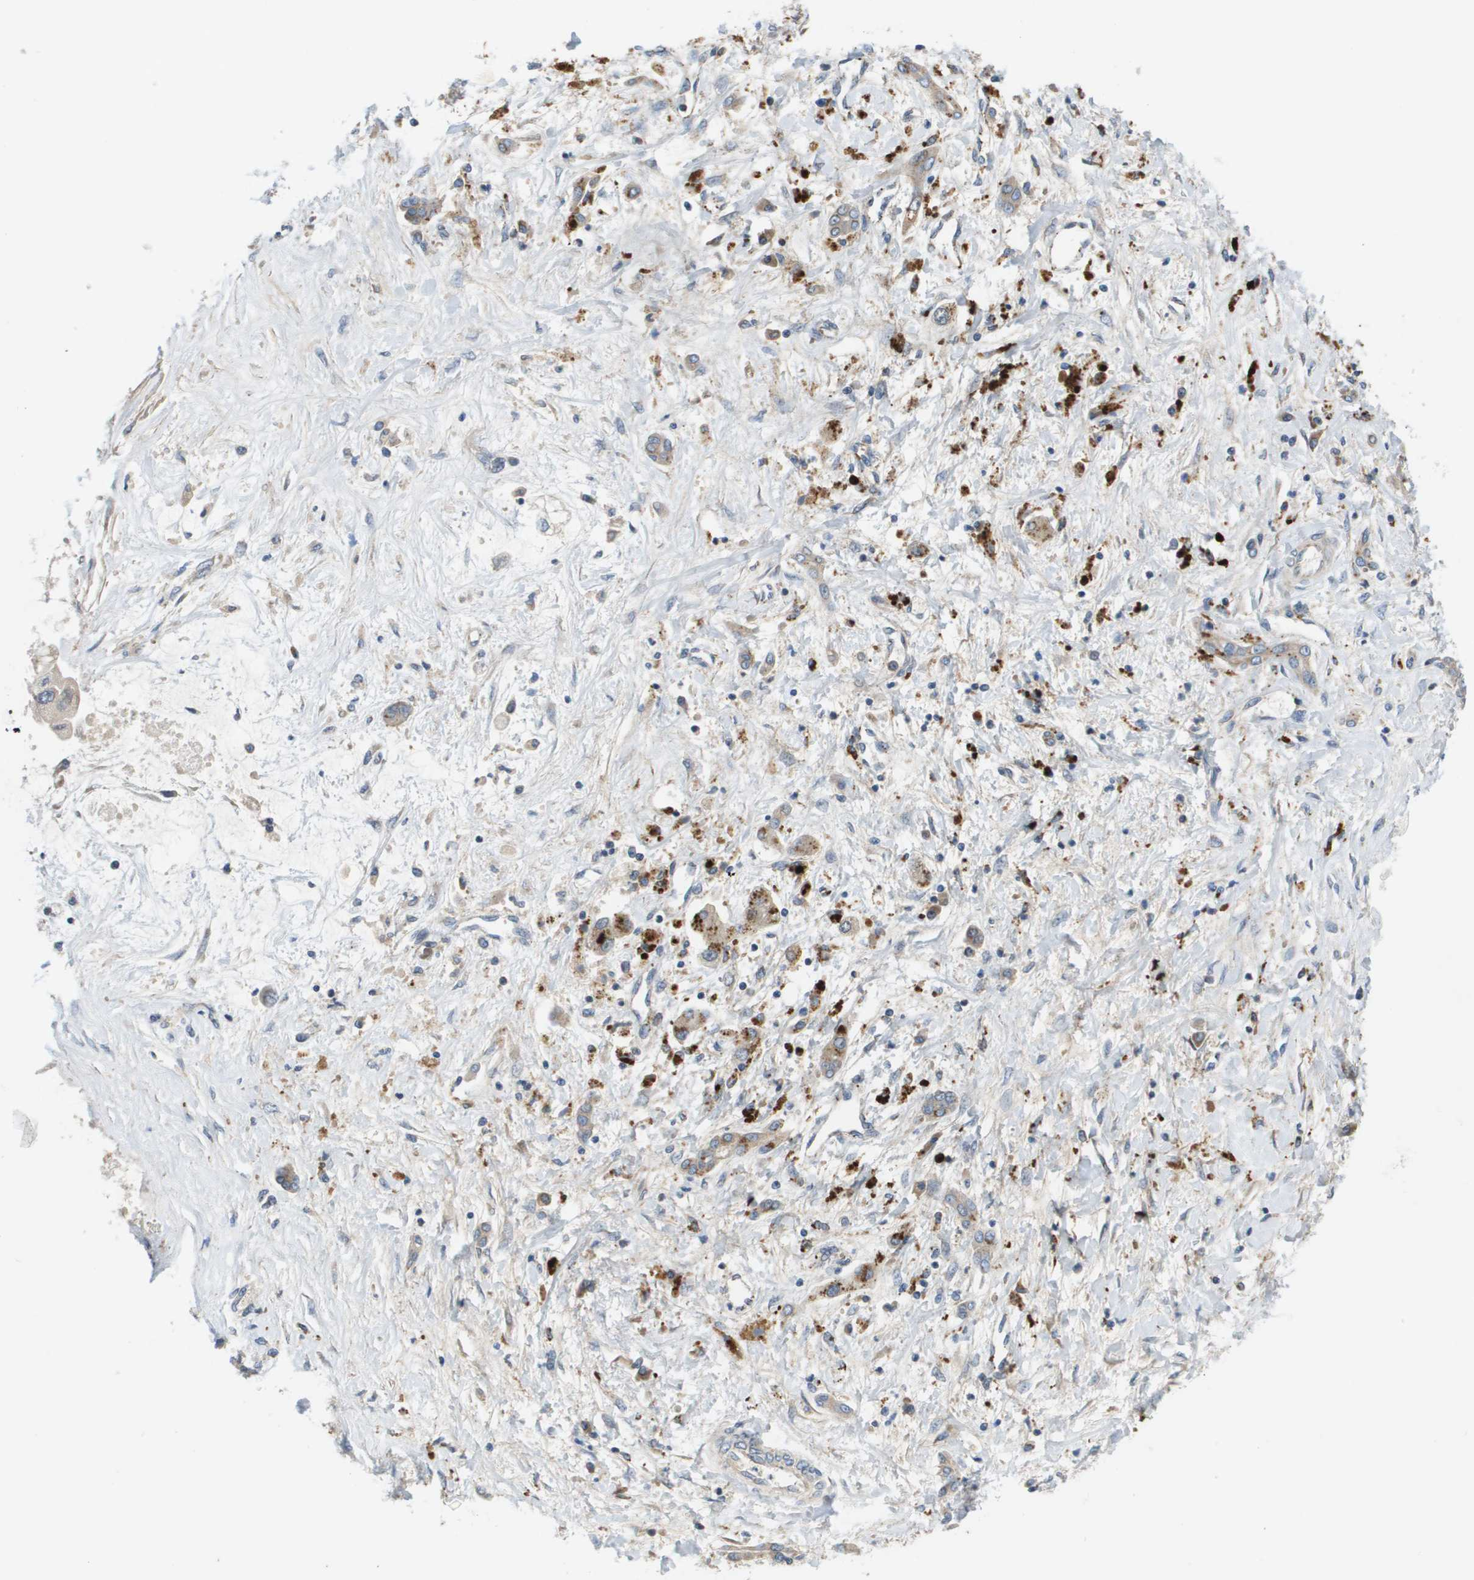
{"staining": {"intensity": "moderate", "quantity": "<25%", "location": "cytoplasmic/membranous"}, "tissue": "liver cancer", "cell_type": "Tumor cells", "image_type": "cancer", "snomed": [{"axis": "morphology", "description": "Cholangiocarcinoma"}, {"axis": "topography", "description": "Liver"}], "caption": "Immunohistochemical staining of cholangiocarcinoma (liver) displays low levels of moderate cytoplasmic/membranous protein expression in approximately <25% of tumor cells. (IHC, brightfield microscopy, high magnification).", "gene": "SLC25A20", "patient": {"sex": "male", "age": 50}}